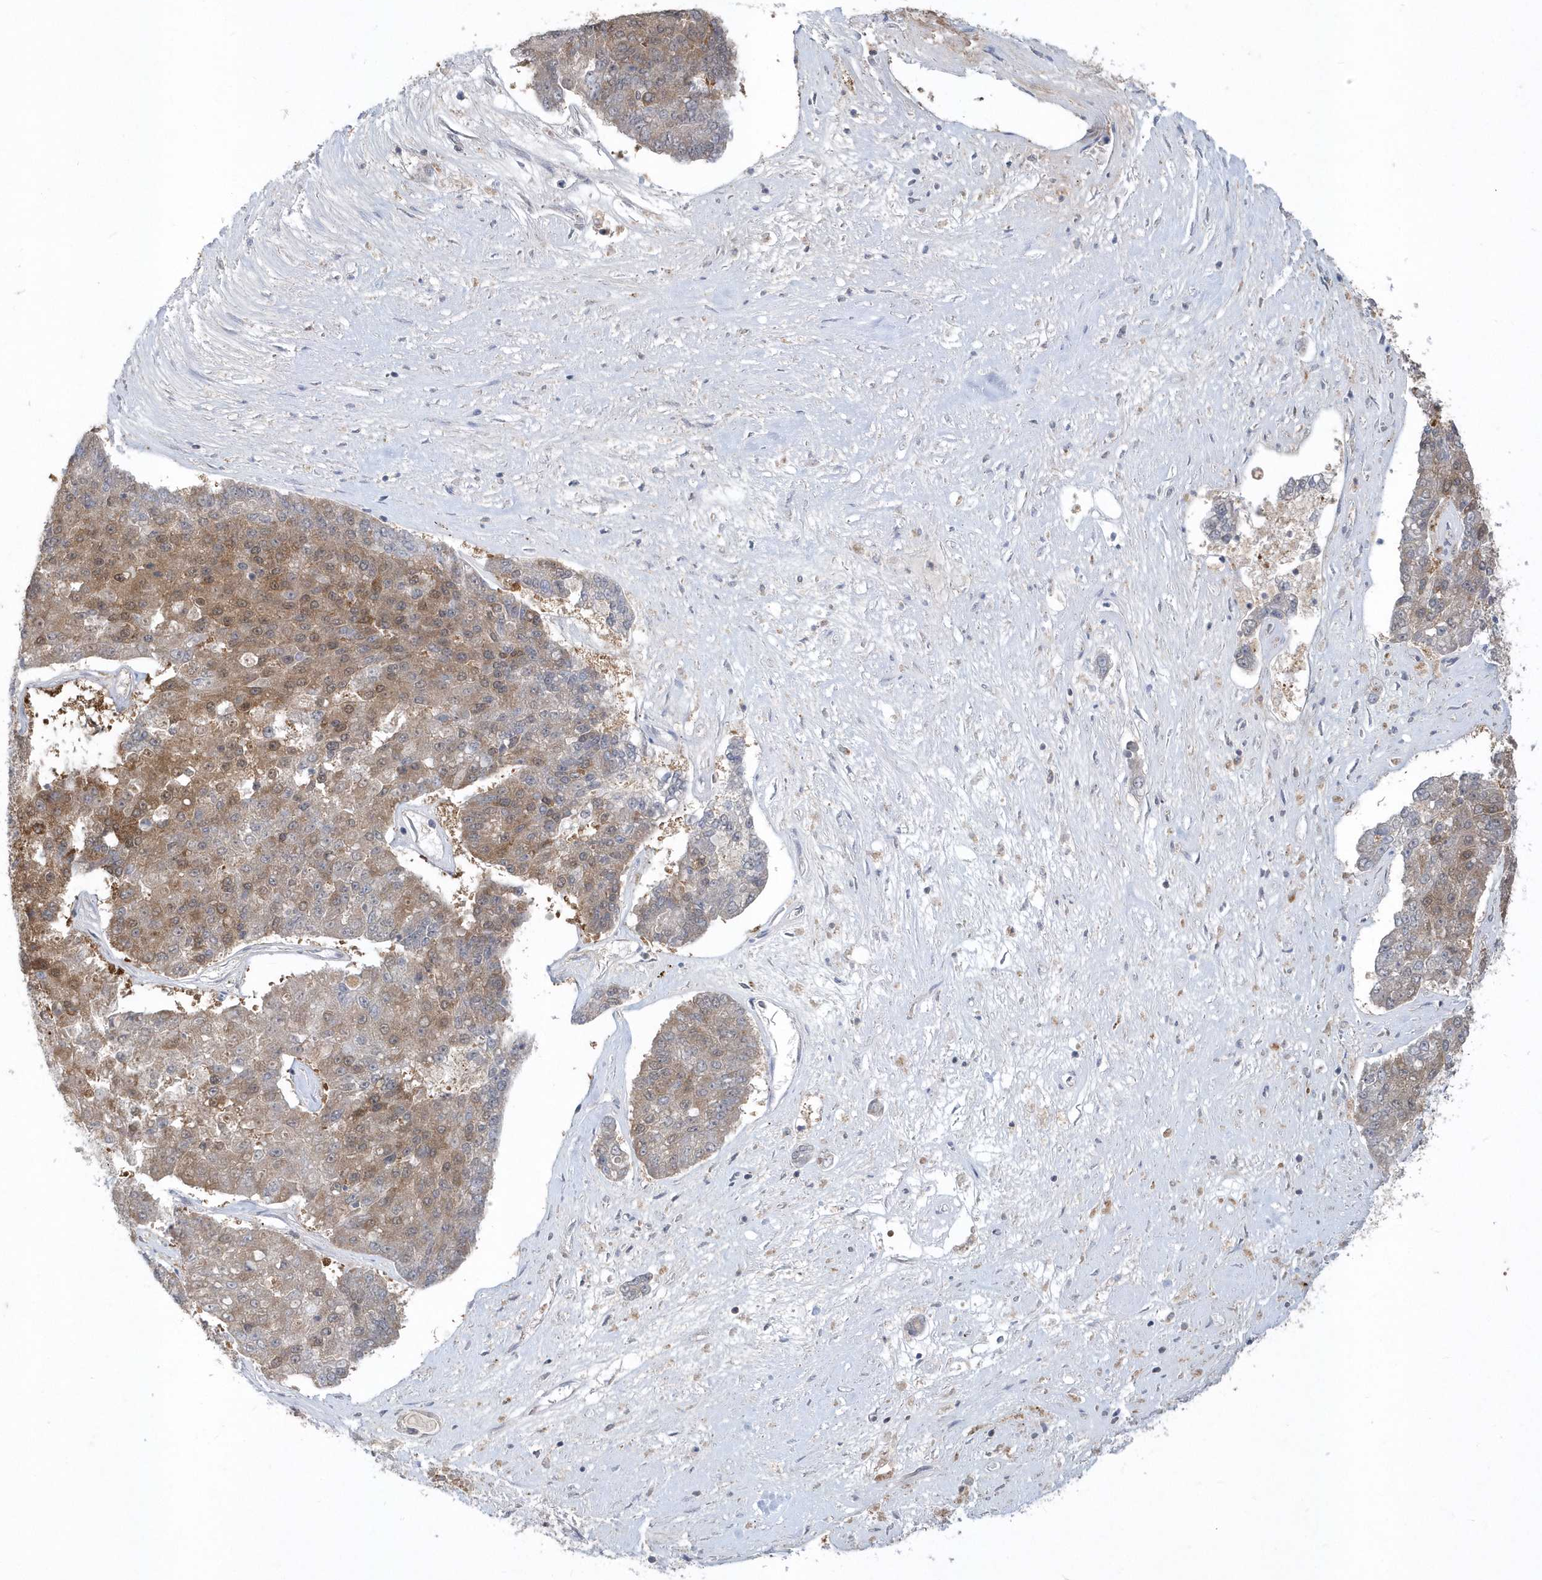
{"staining": {"intensity": "moderate", "quantity": "25%-75%", "location": "cytoplasmic/membranous"}, "tissue": "pancreatic cancer", "cell_type": "Tumor cells", "image_type": "cancer", "snomed": [{"axis": "morphology", "description": "Adenocarcinoma, NOS"}, {"axis": "topography", "description": "Pancreas"}], "caption": "Protein expression analysis of human pancreatic adenocarcinoma reveals moderate cytoplasmic/membranous staining in about 25%-75% of tumor cells. (Brightfield microscopy of DAB IHC at high magnification).", "gene": "AKR7A2", "patient": {"sex": "male", "age": 50}}